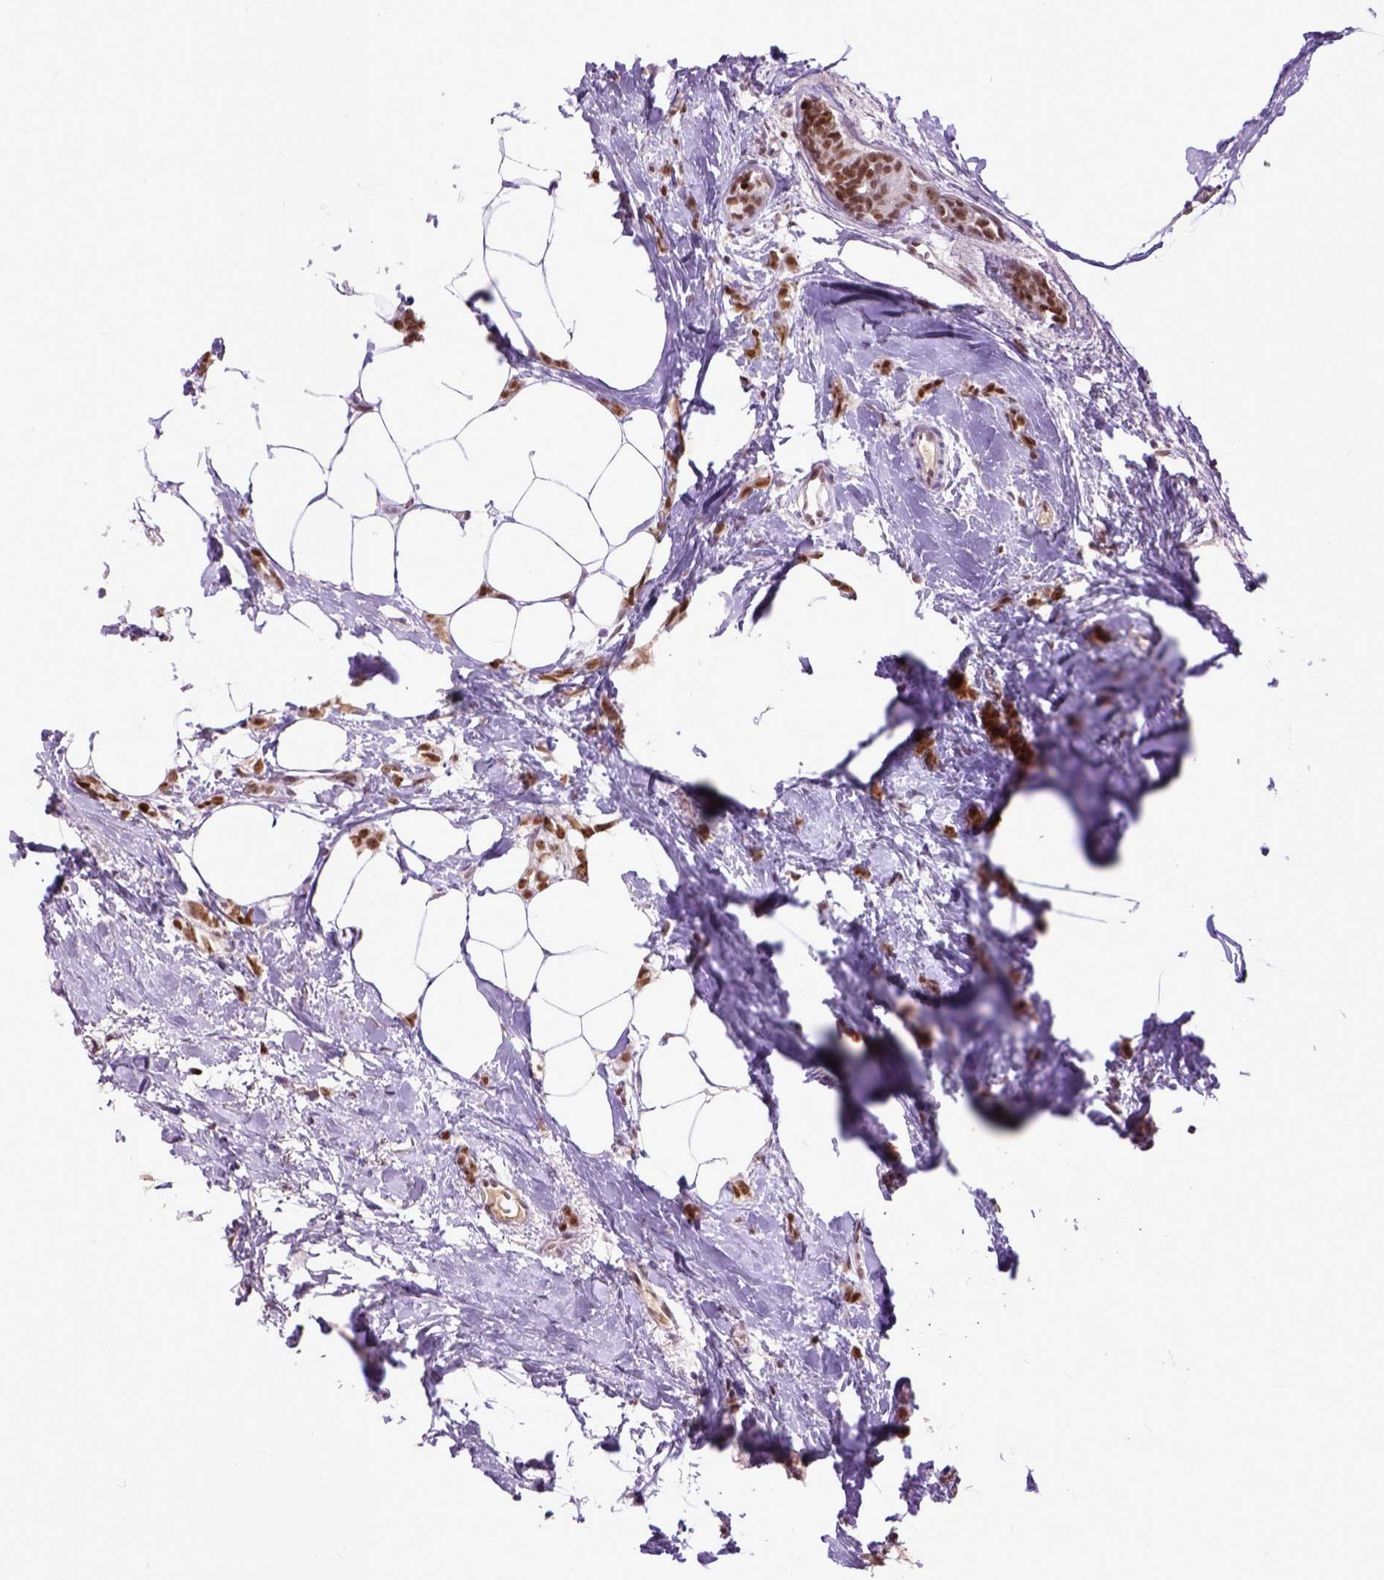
{"staining": {"intensity": "moderate", "quantity": ">75%", "location": "cytoplasmic/membranous,nuclear"}, "tissue": "breast cancer", "cell_type": "Tumor cells", "image_type": "cancer", "snomed": [{"axis": "morphology", "description": "Duct carcinoma"}, {"axis": "topography", "description": "Breast"}], "caption": "Immunohistochemical staining of human breast cancer (infiltrating ductal carcinoma) displays moderate cytoplasmic/membranous and nuclear protein positivity in about >75% of tumor cells.", "gene": "RCC2", "patient": {"sex": "female", "age": 40}}